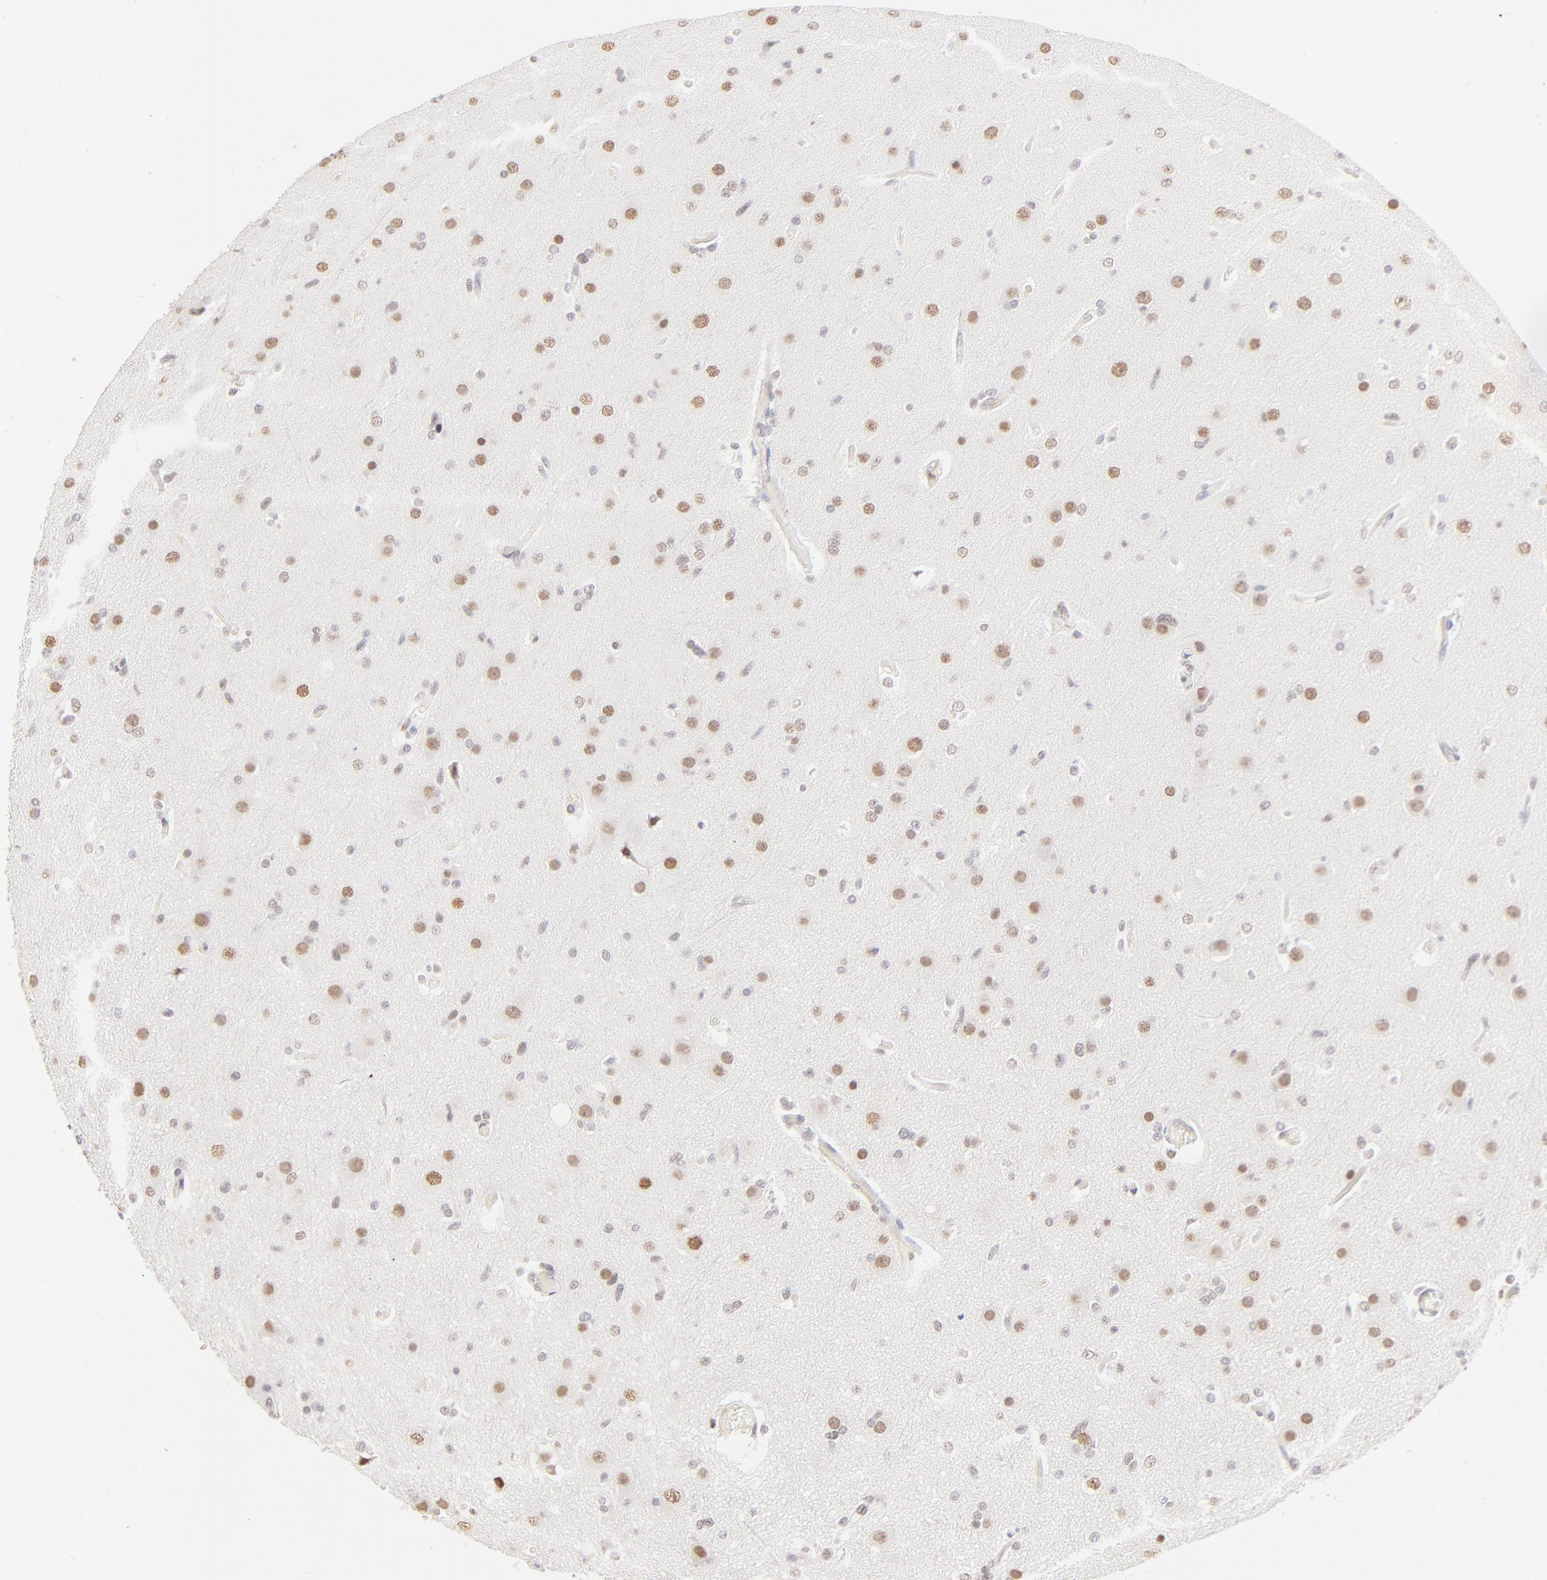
{"staining": {"intensity": "weak", "quantity": "<25%", "location": "nuclear"}, "tissue": "glioma", "cell_type": "Tumor cells", "image_type": "cancer", "snomed": [{"axis": "morphology", "description": "Glioma, malignant, High grade"}, {"axis": "topography", "description": "Brain"}], "caption": "Tumor cells are negative for brown protein staining in high-grade glioma (malignant).", "gene": "PBX1", "patient": {"sex": "male", "age": 33}}